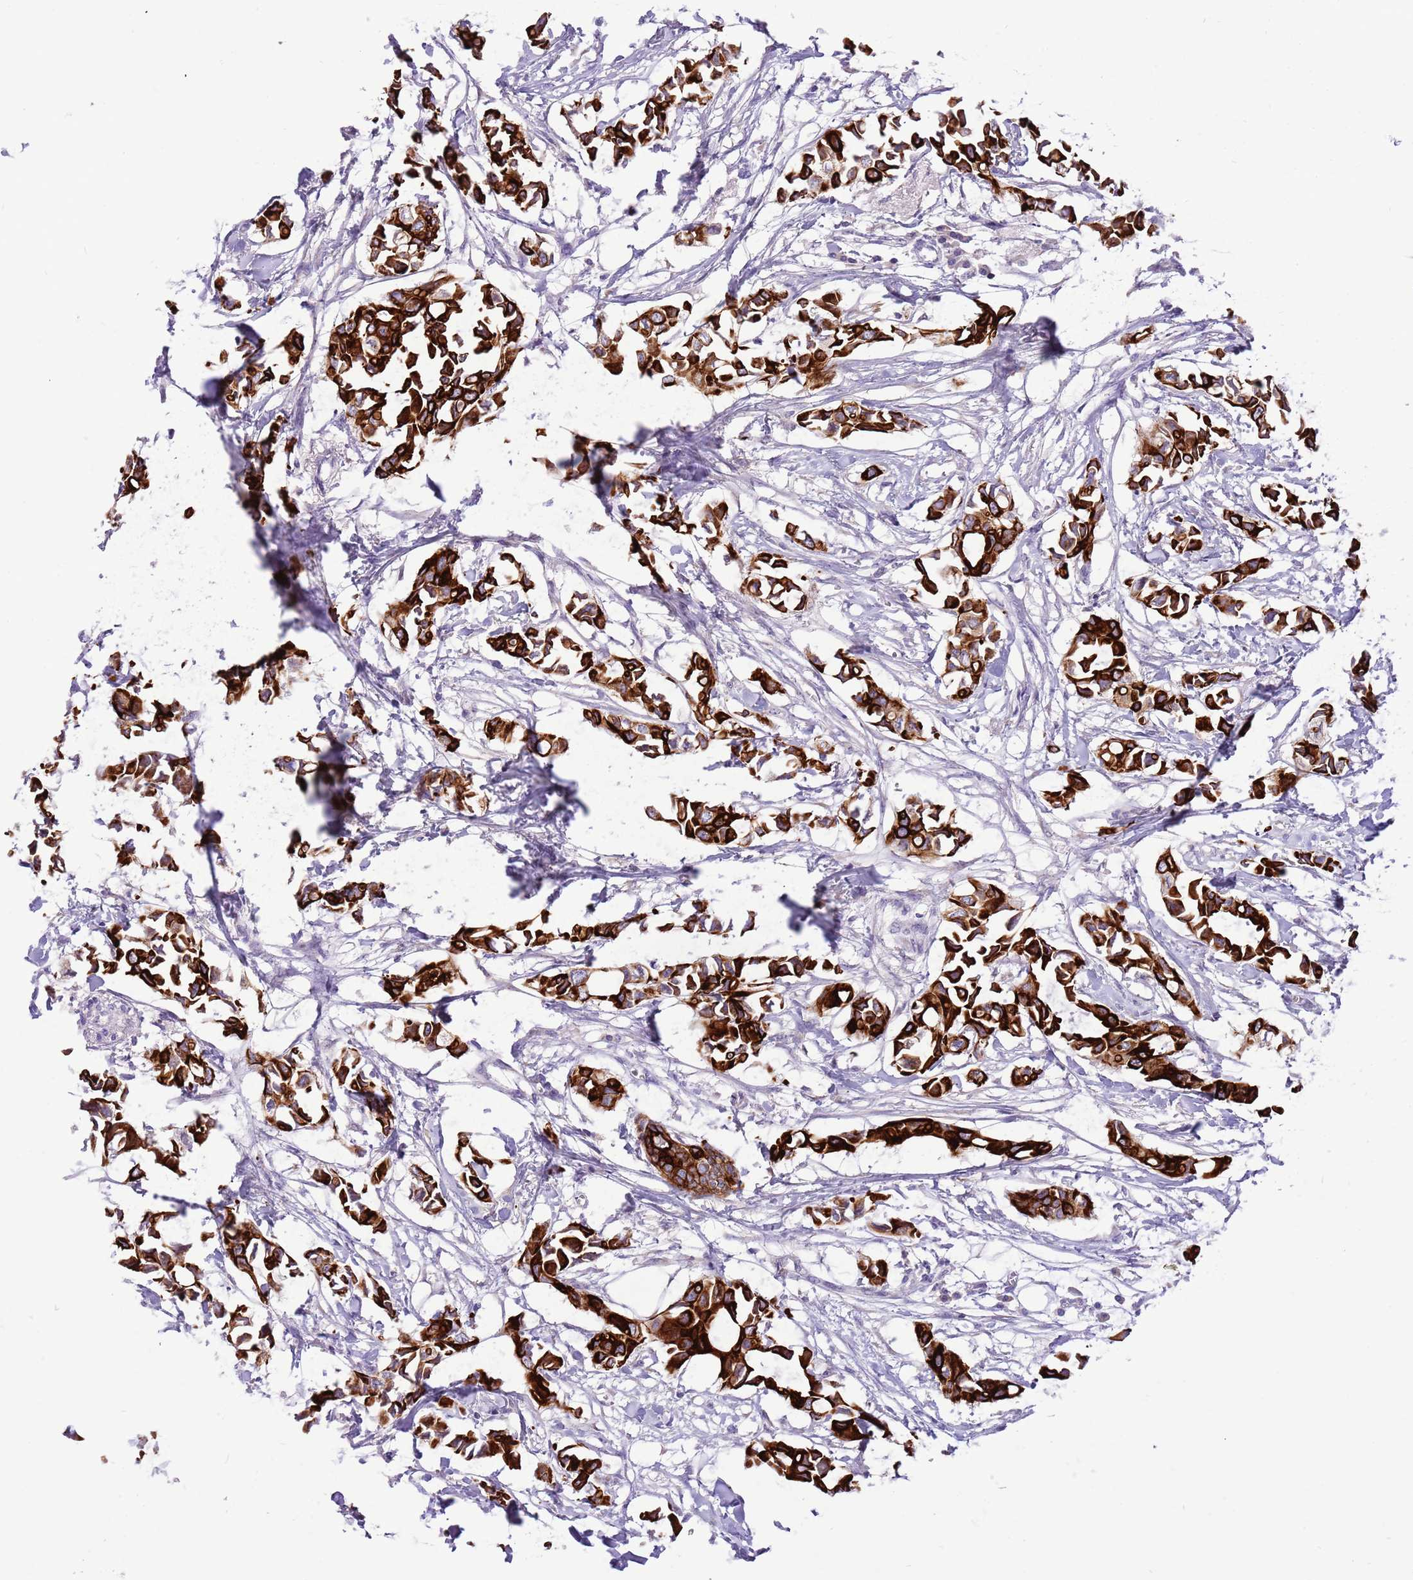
{"staining": {"intensity": "strong", "quantity": ">75%", "location": "cytoplasmic/membranous"}, "tissue": "breast cancer", "cell_type": "Tumor cells", "image_type": "cancer", "snomed": [{"axis": "morphology", "description": "Duct carcinoma"}, {"axis": "topography", "description": "Breast"}], "caption": "Protein positivity by immunohistochemistry exhibits strong cytoplasmic/membranous positivity in about >75% of tumor cells in breast cancer.", "gene": "R3HDM4", "patient": {"sex": "female", "age": 41}}